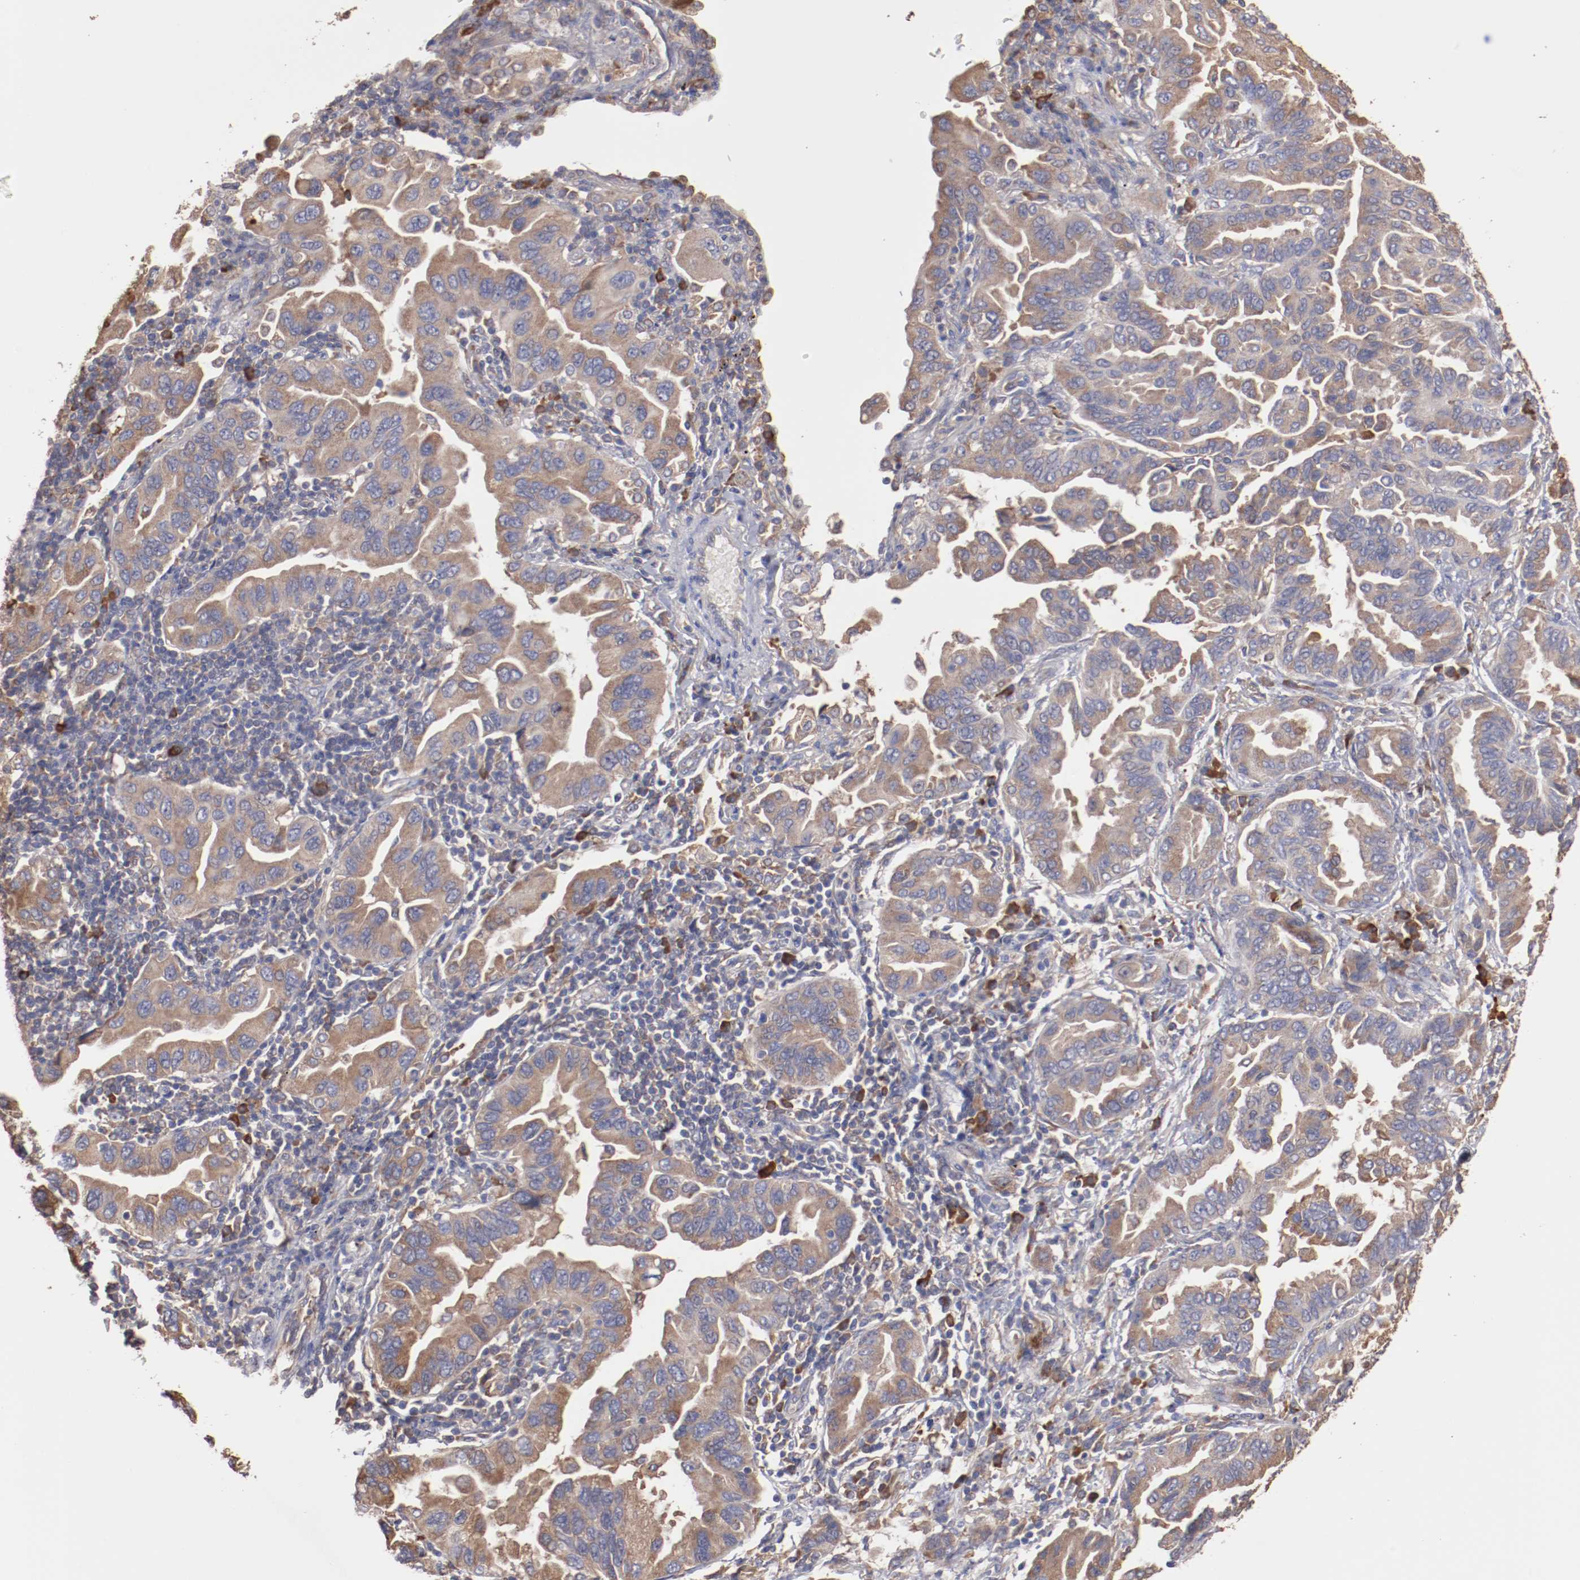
{"staining": {"intensity": "weak", "quantity": ">75%", "location": "cytoplasmic/membranous"}, "tissue": "lung cancer", "cell_type": "Tumor cells", "image_type": "cancer", "snomed": [{"axis": "morphology", "description": "Adenocarcinoma, NOS"}, {"axis": "topography", "description": "Lung"}], "caption": "A histopathology image showing weak cytoplasmic/membranous expression in approximately >75% of tumor cells in lung cancer (adenocarcinoma), as visualized by brown immunohistochemical staining.", "gene": "NFKBIE", "patient": {"sex": "female", "age": 65}}